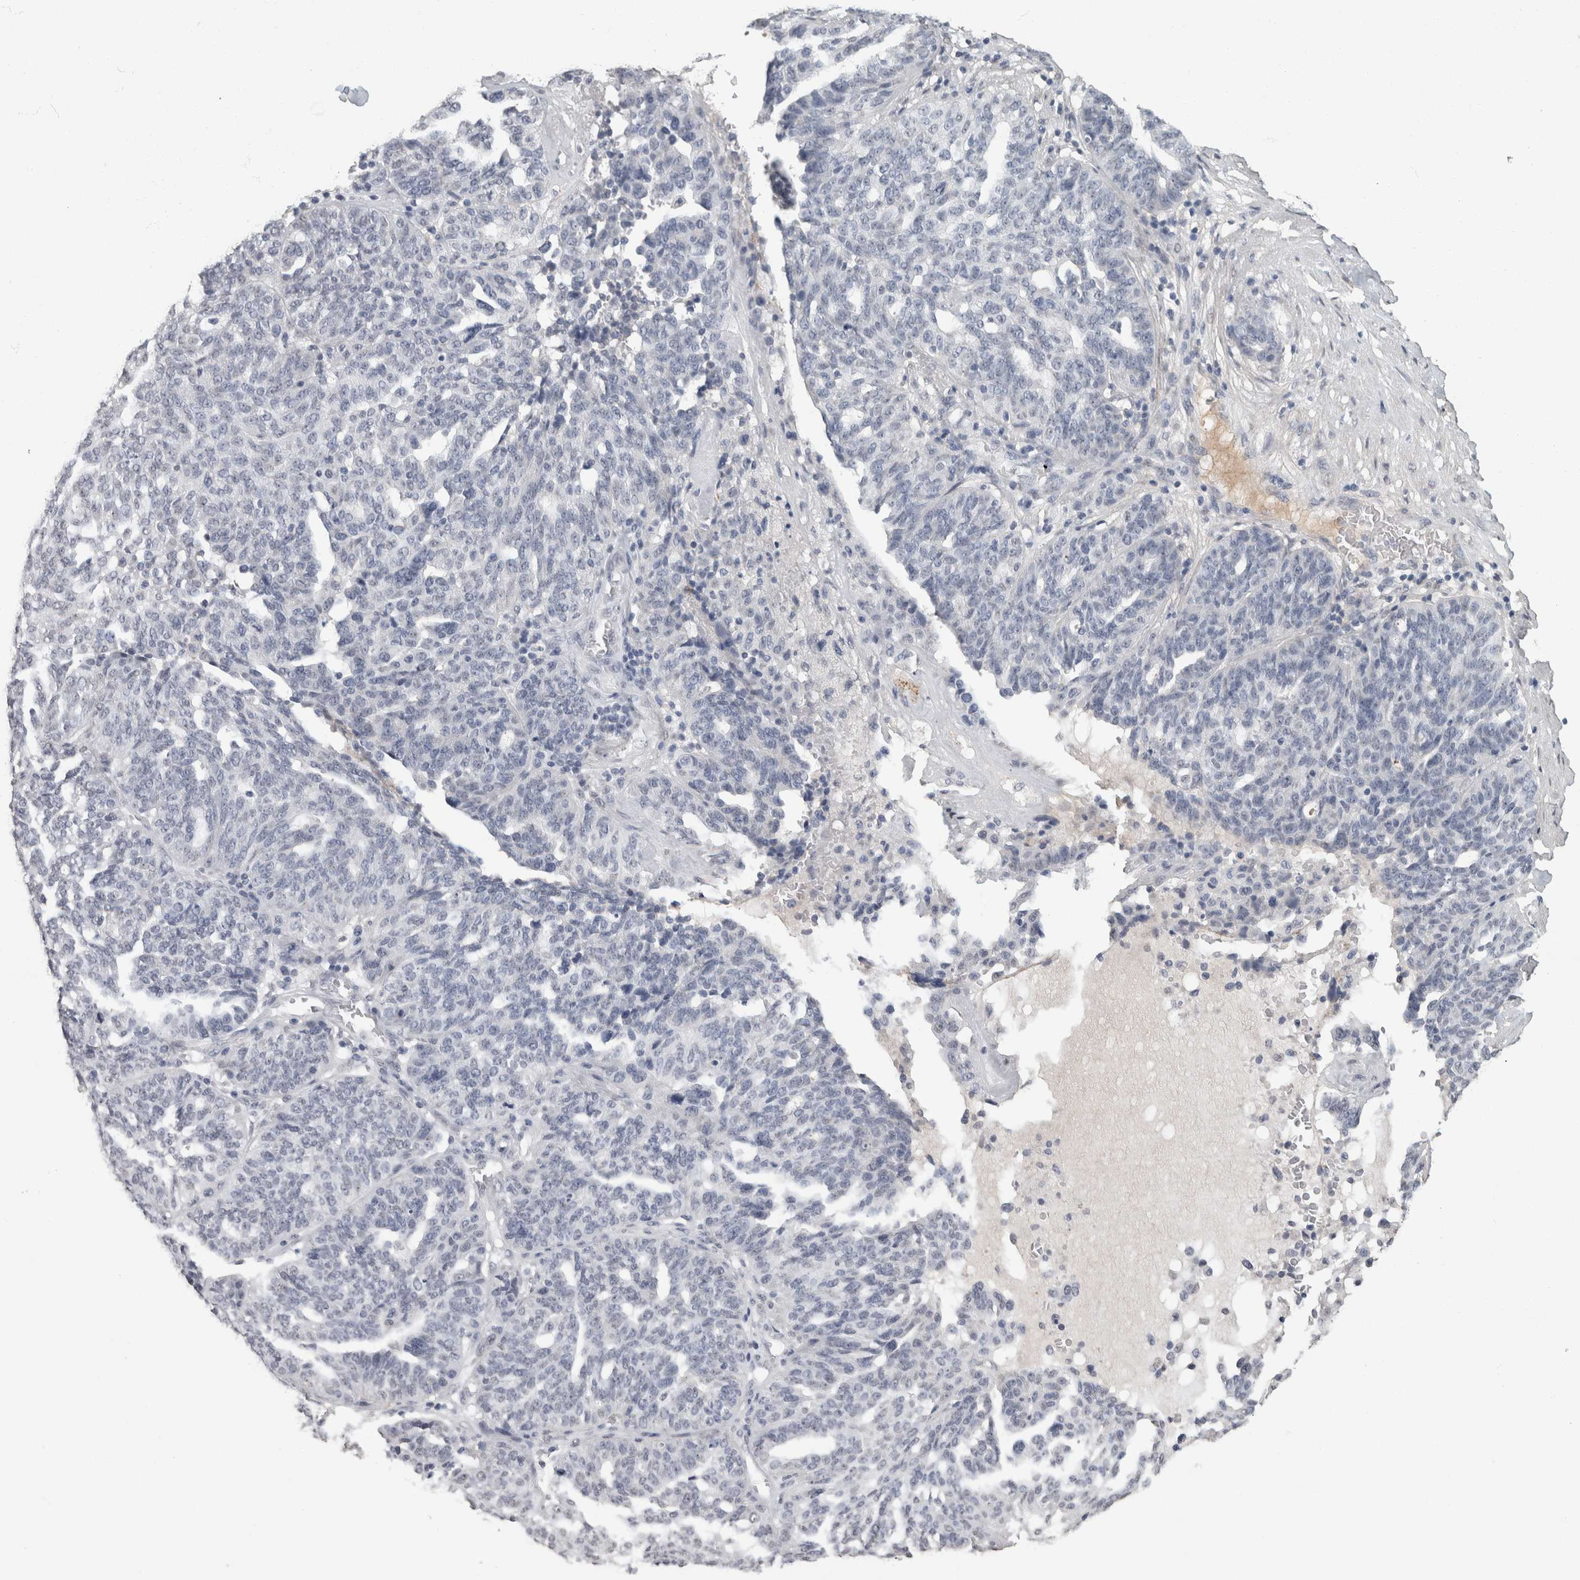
{"staining": {"intensity": "negative", "quantity": "none", "location": "none"}, "tissue": "ovarian cancer", "cell_type": "Tumor cells", "image_type": "cancer", "snomed": [{"axis": "morphology", "description": "Cystadenocarcinoma, serous, NOS"}, {"axis": "topography", "description": "Ovary"}], "caption": "This is an immunohistochemistry (IHC) photomicrograph of human ovarian cancer (serous cystadenocarcinoma). There is no staining in tumor cells.", "gene": "LTBP1", "patient": {"sex": "female", "age": 59}}